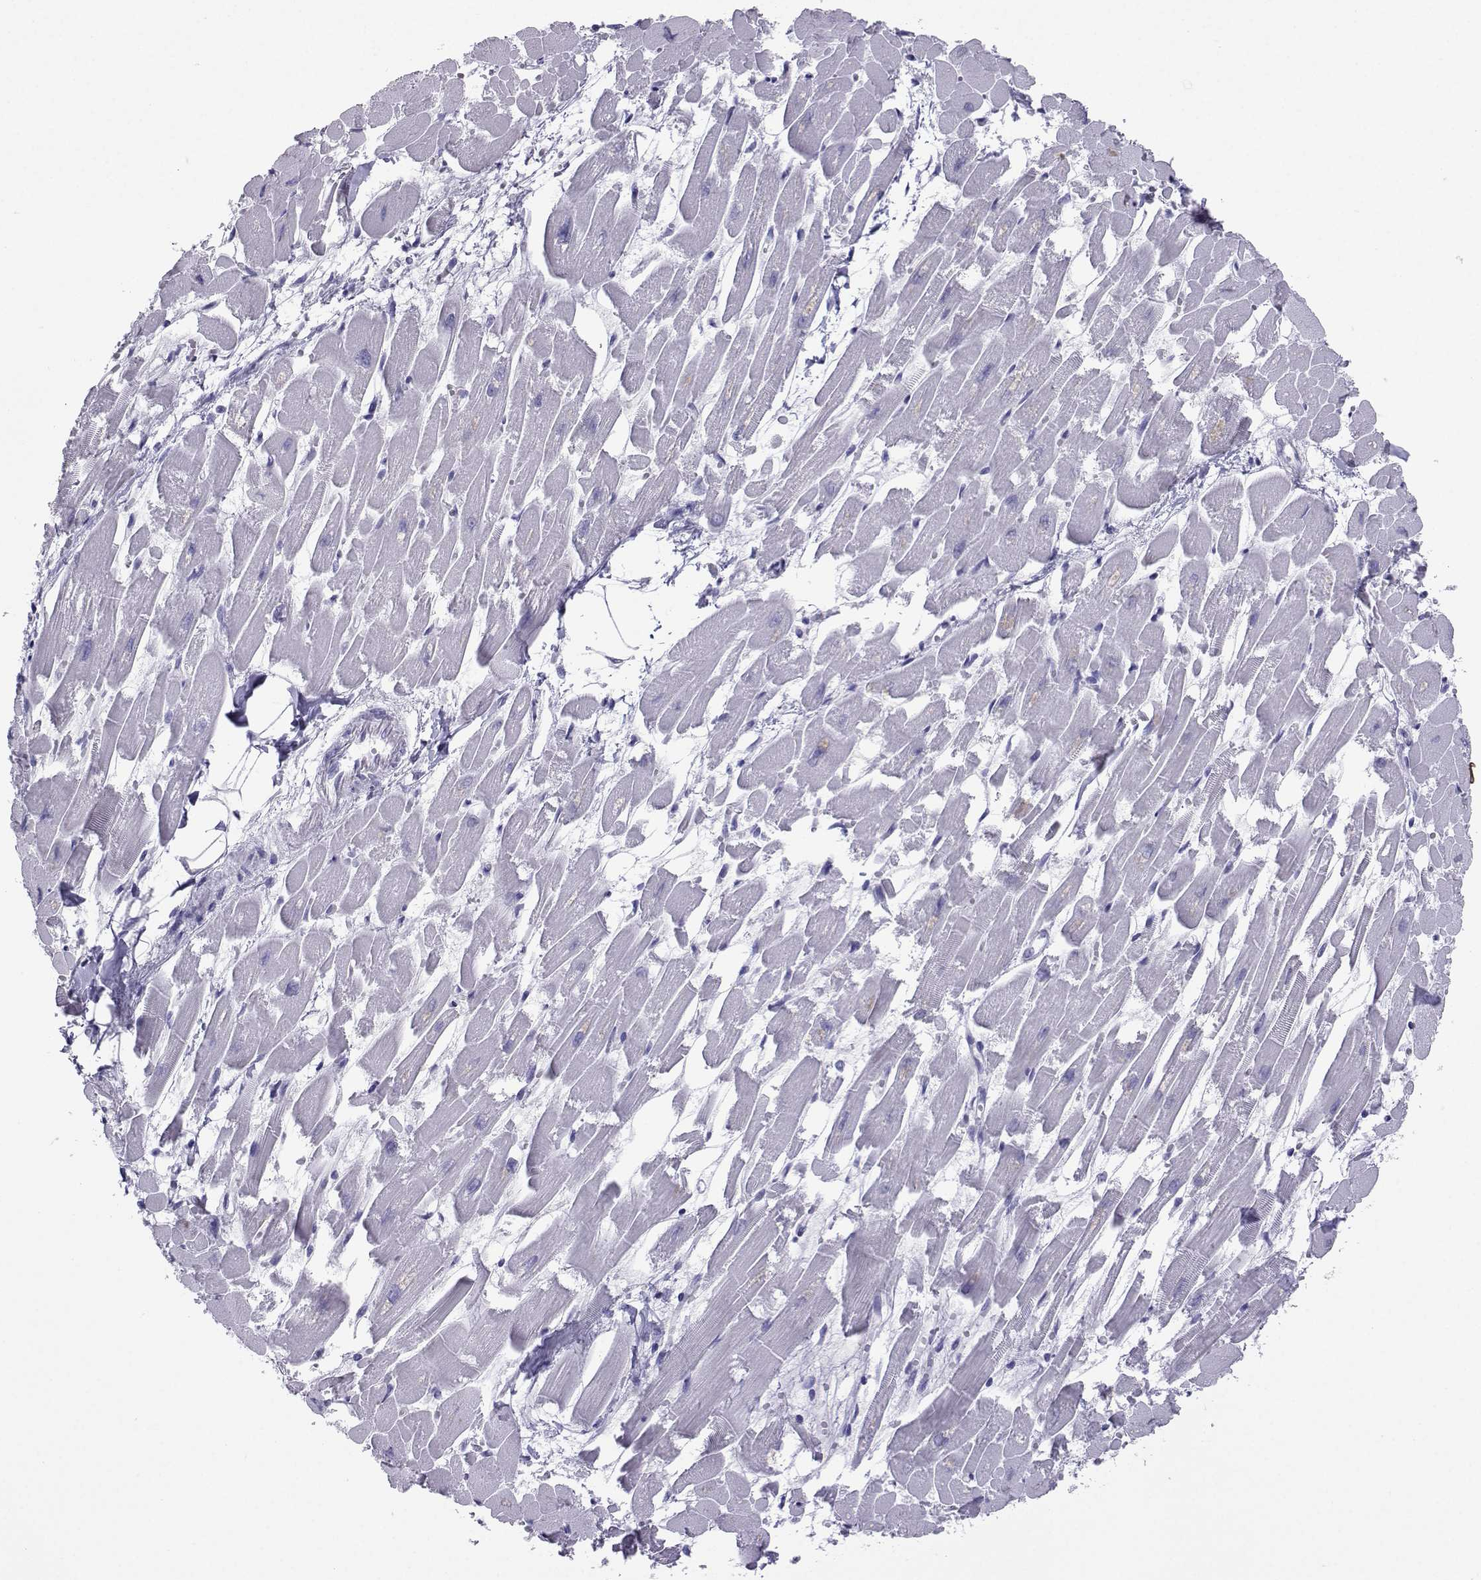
{"staining": {"intensity": "negative", "quantity": "none", "location": "none"}, "tissue": "heart muscle", "cell_type": "Cardiomyocytes", "image_type": "normal", "snomed": [{"axis": "morphology", "description": "Normal tissue, NOS"}, {"axis": "topography", "description": "Heart"}], "caption": "DAB (3,3'-diaminobenzidine) immunohistochemical staining of unremarkable human heart muscle reveals no significant staining in cardiomyocytes.", "gene": "LORICRIN", "patient": {"sex": "female", "age": 52}}